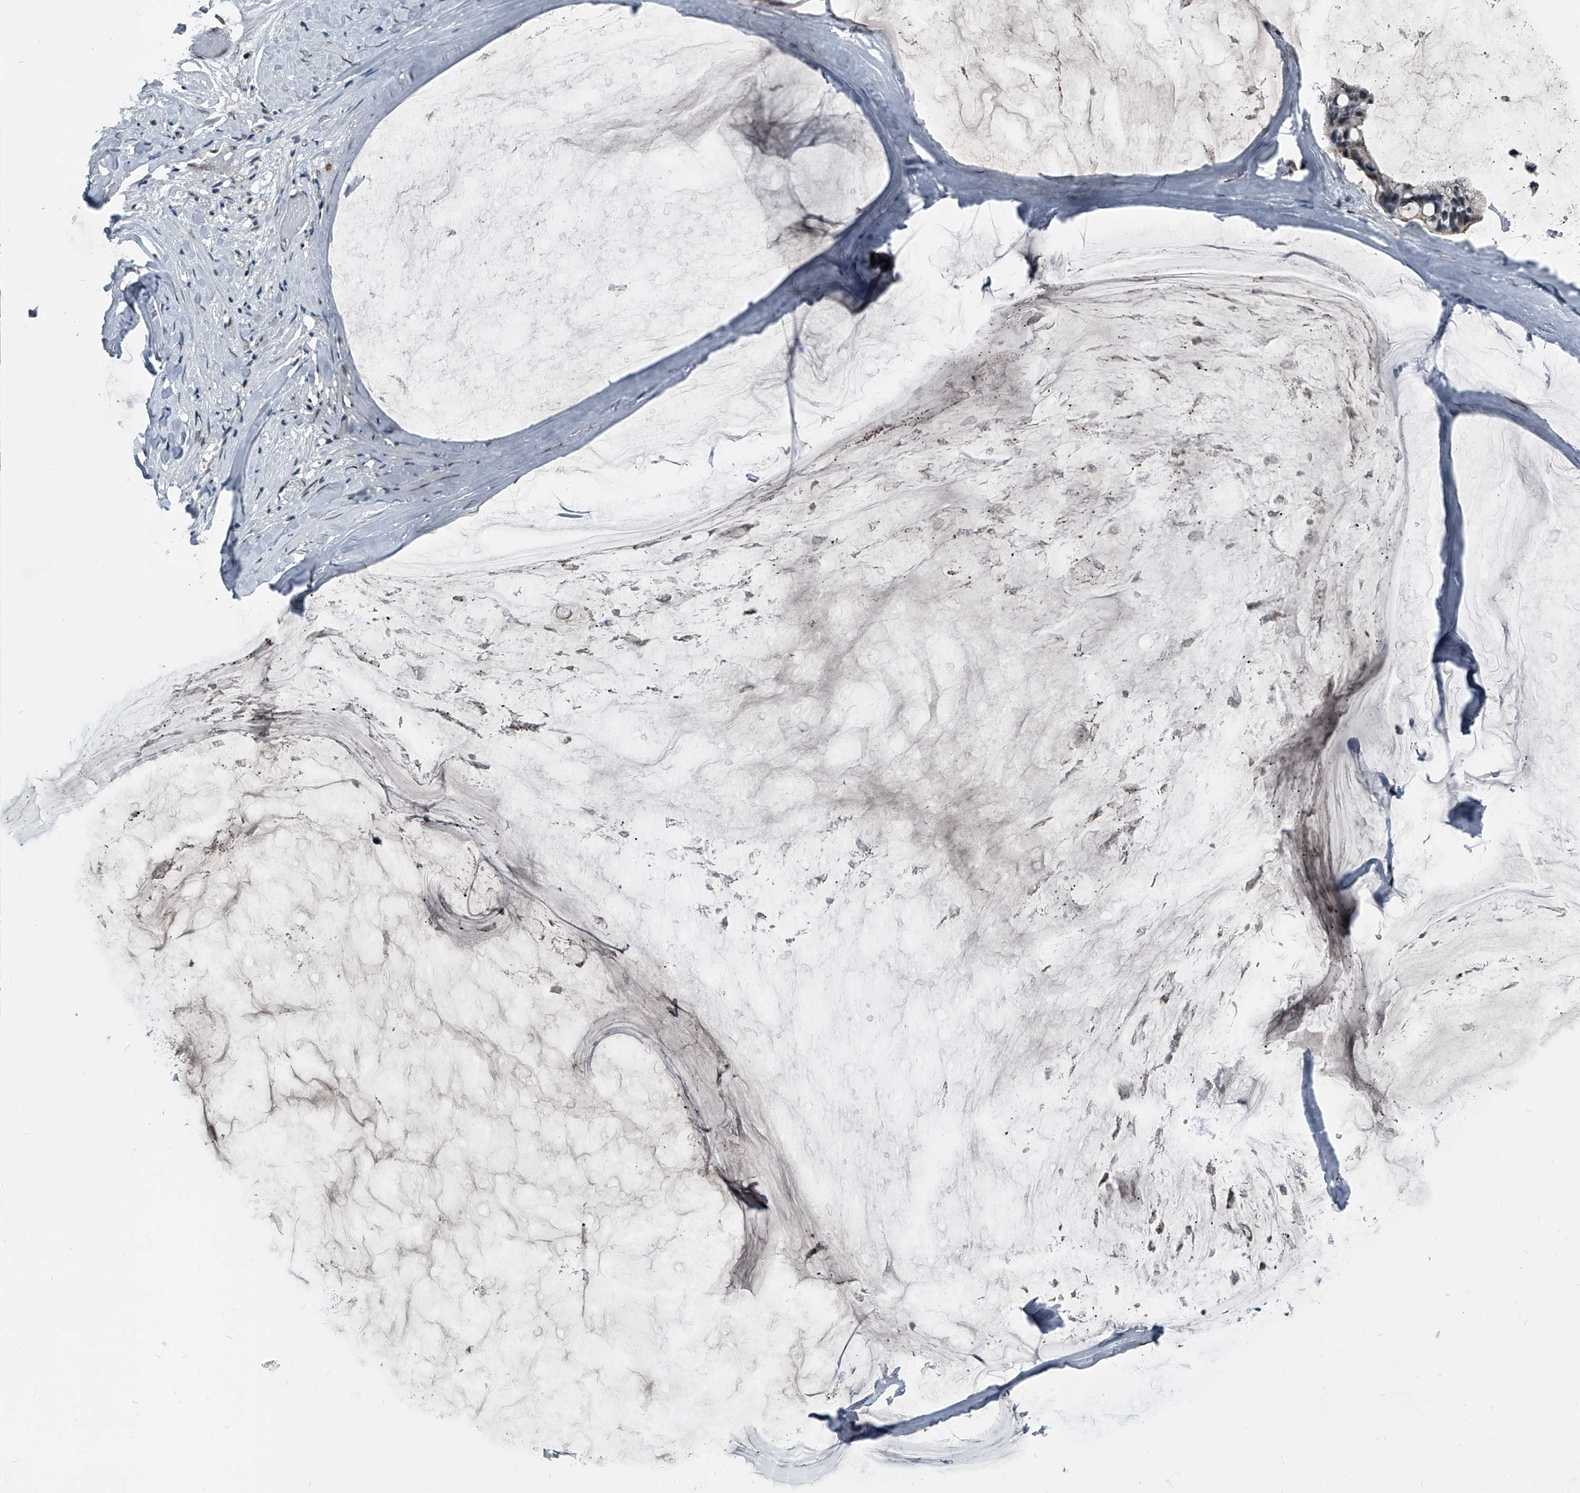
{"staining": {"intensity": "negative", "quantity": "none", "location": "none"}, "tissue": "ovarian cancer", "cell_type": "Tumor cells", "image_type": "cancer", "snomed": [{"axis": "morphology", "description": "Cystadenocarcinoma, mucinous, NOS"}, {"axis": "topography", "description": "Ovary"}], "caption": "There is no significant positivity in tumor cells of ovarian cancer (mucinous cystadenocarcinoma).", "gene": "MEN1", "patient": {"sex": "female", "age": 39}}